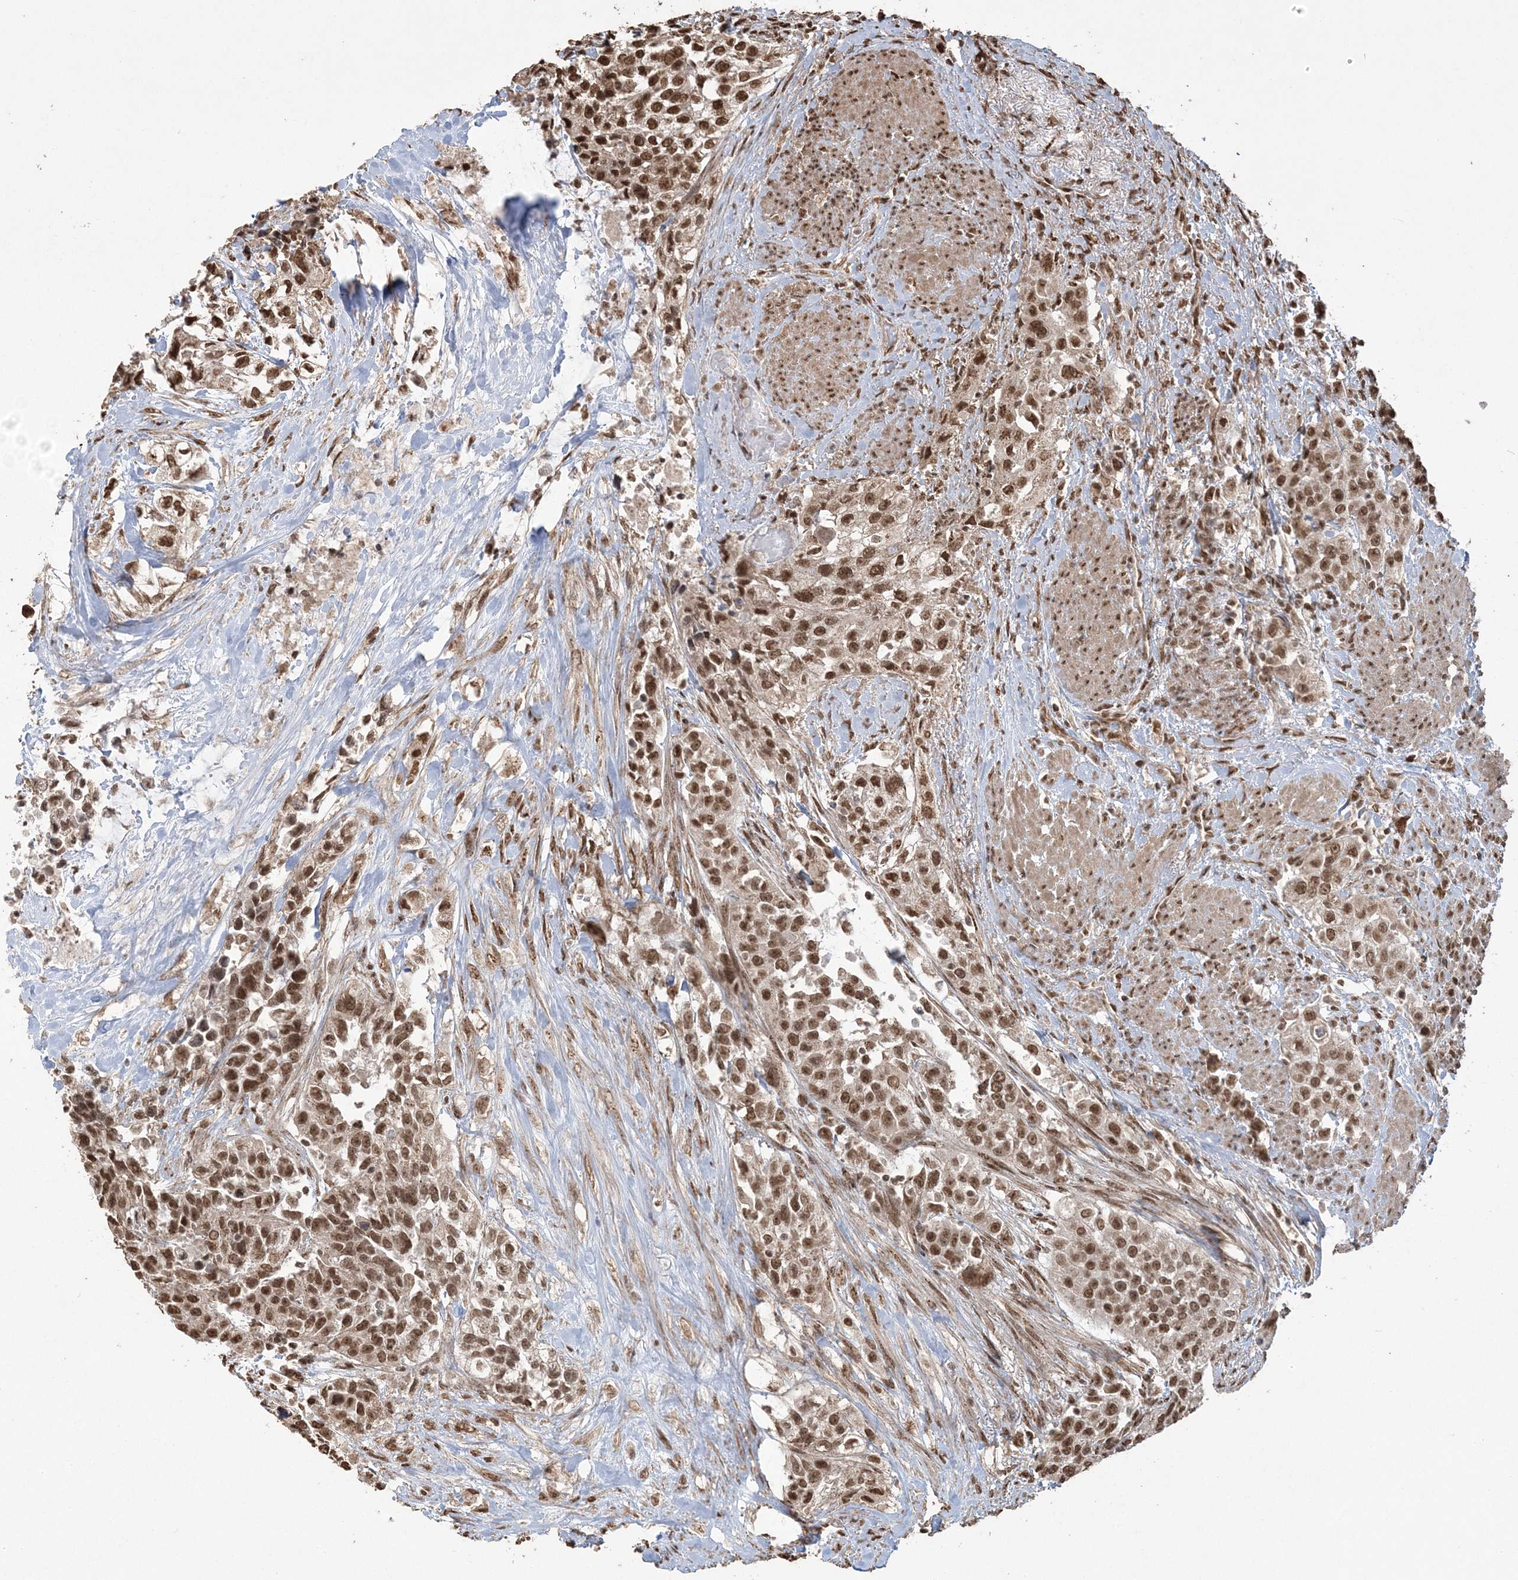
{"staining": {"intensity": "strong", "quantity": ">75%", "location": "nuclear"}, "tissue": "urothelial cancer", "cell_type": "Tumor cells", "image_type": "cancer", "snomed": [{"axis": "morphology", "description": "Urothelial carcinoma, High grade"}, {"axis": "topography", "description": "Urinary bladder"}], "caption": "High-grade urothelial carcinoma stained with a protein marker displays strong staining in tumor cells.", "gene": "ZNF839", "patient": {"sex": "female", "age": 80}}